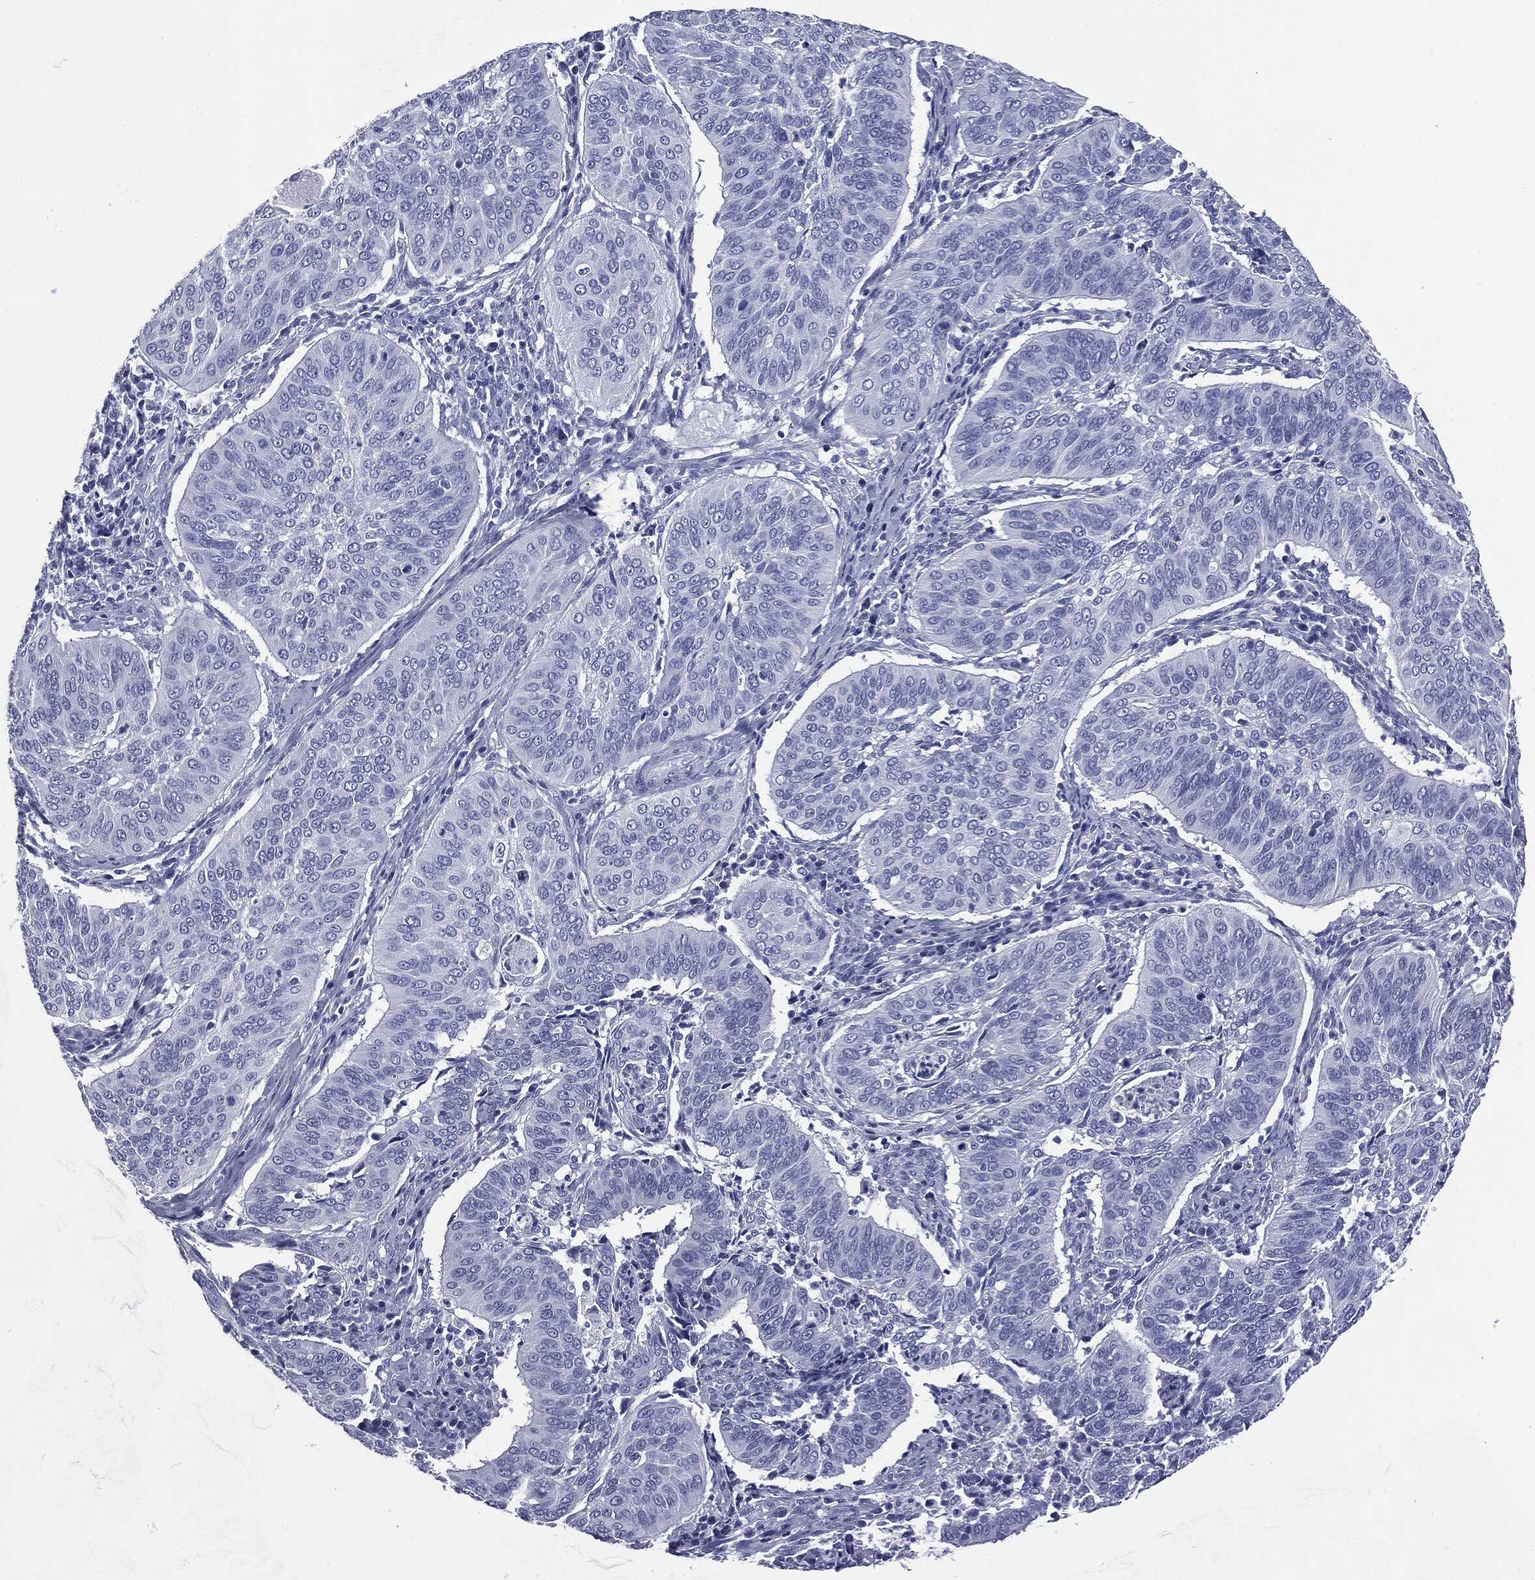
{"staining": {"intensity": "negative", "quantity": "none", "location": "none"}, "tissue": "cervical cancer", "cell_type": "Tumor cells", "image_type": "cancer", "snomed": [{"axis": "morphology", "description": "Normal tissue, NOS"}, {"axis": "morphology", "description": "Squamous cell carcinoma, NOS"}, {"axis": "topography", "description": "Cervix"}], "caption": "A high-resolution micrograph shows immunohistochemistry (IHC) staining of cervical cancer, which exhibits no significant staining in tumor cells.", "gene": "ATP2A1", "patient": {"sex": "female", "age": 39}}